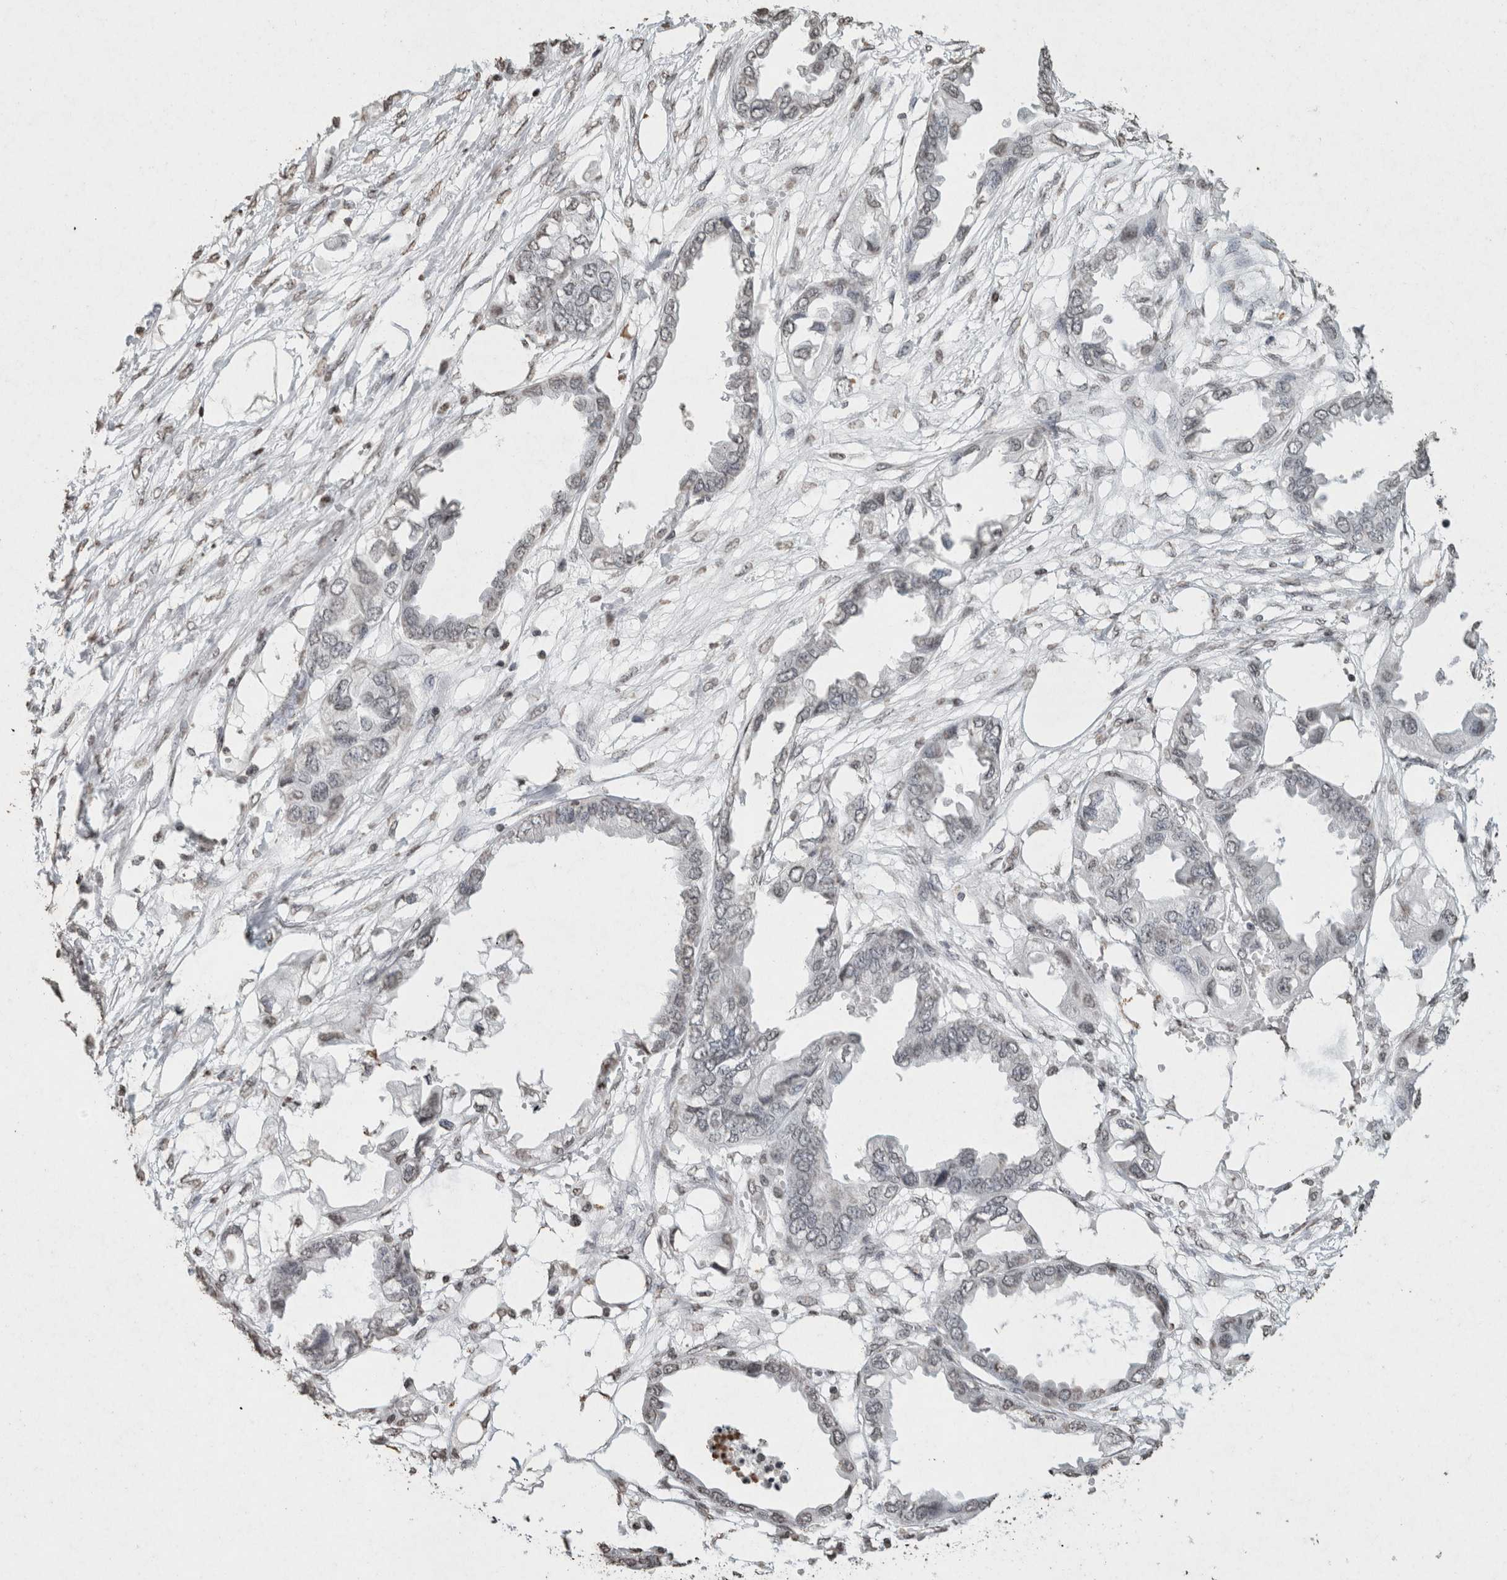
{"staining": {"intensity": "negative", "quantity": "none", "location": "none"}, "tissue": "endometrial cancer", "cell_type": "Tumor cells", "image_type": "cancer", "snomed": [{"axis": "morphology", "description": "Adenocarcinoma, NOS"}, {"axis": "morphology", "description": "Adenocarcinoma, metastatic, NOS"}, {"axis": "topography", "description": "Adipose tissue"}, {"axis": "topography", "description": "Endometrium"}], "caption": "The immunohistochemistry micrograph has no significant positivity in tumor cells of endometrial metastatic adenocarcinoma tissue.", "gene": "CNTN1", "patient": {"sex": "female", "age": 67}}